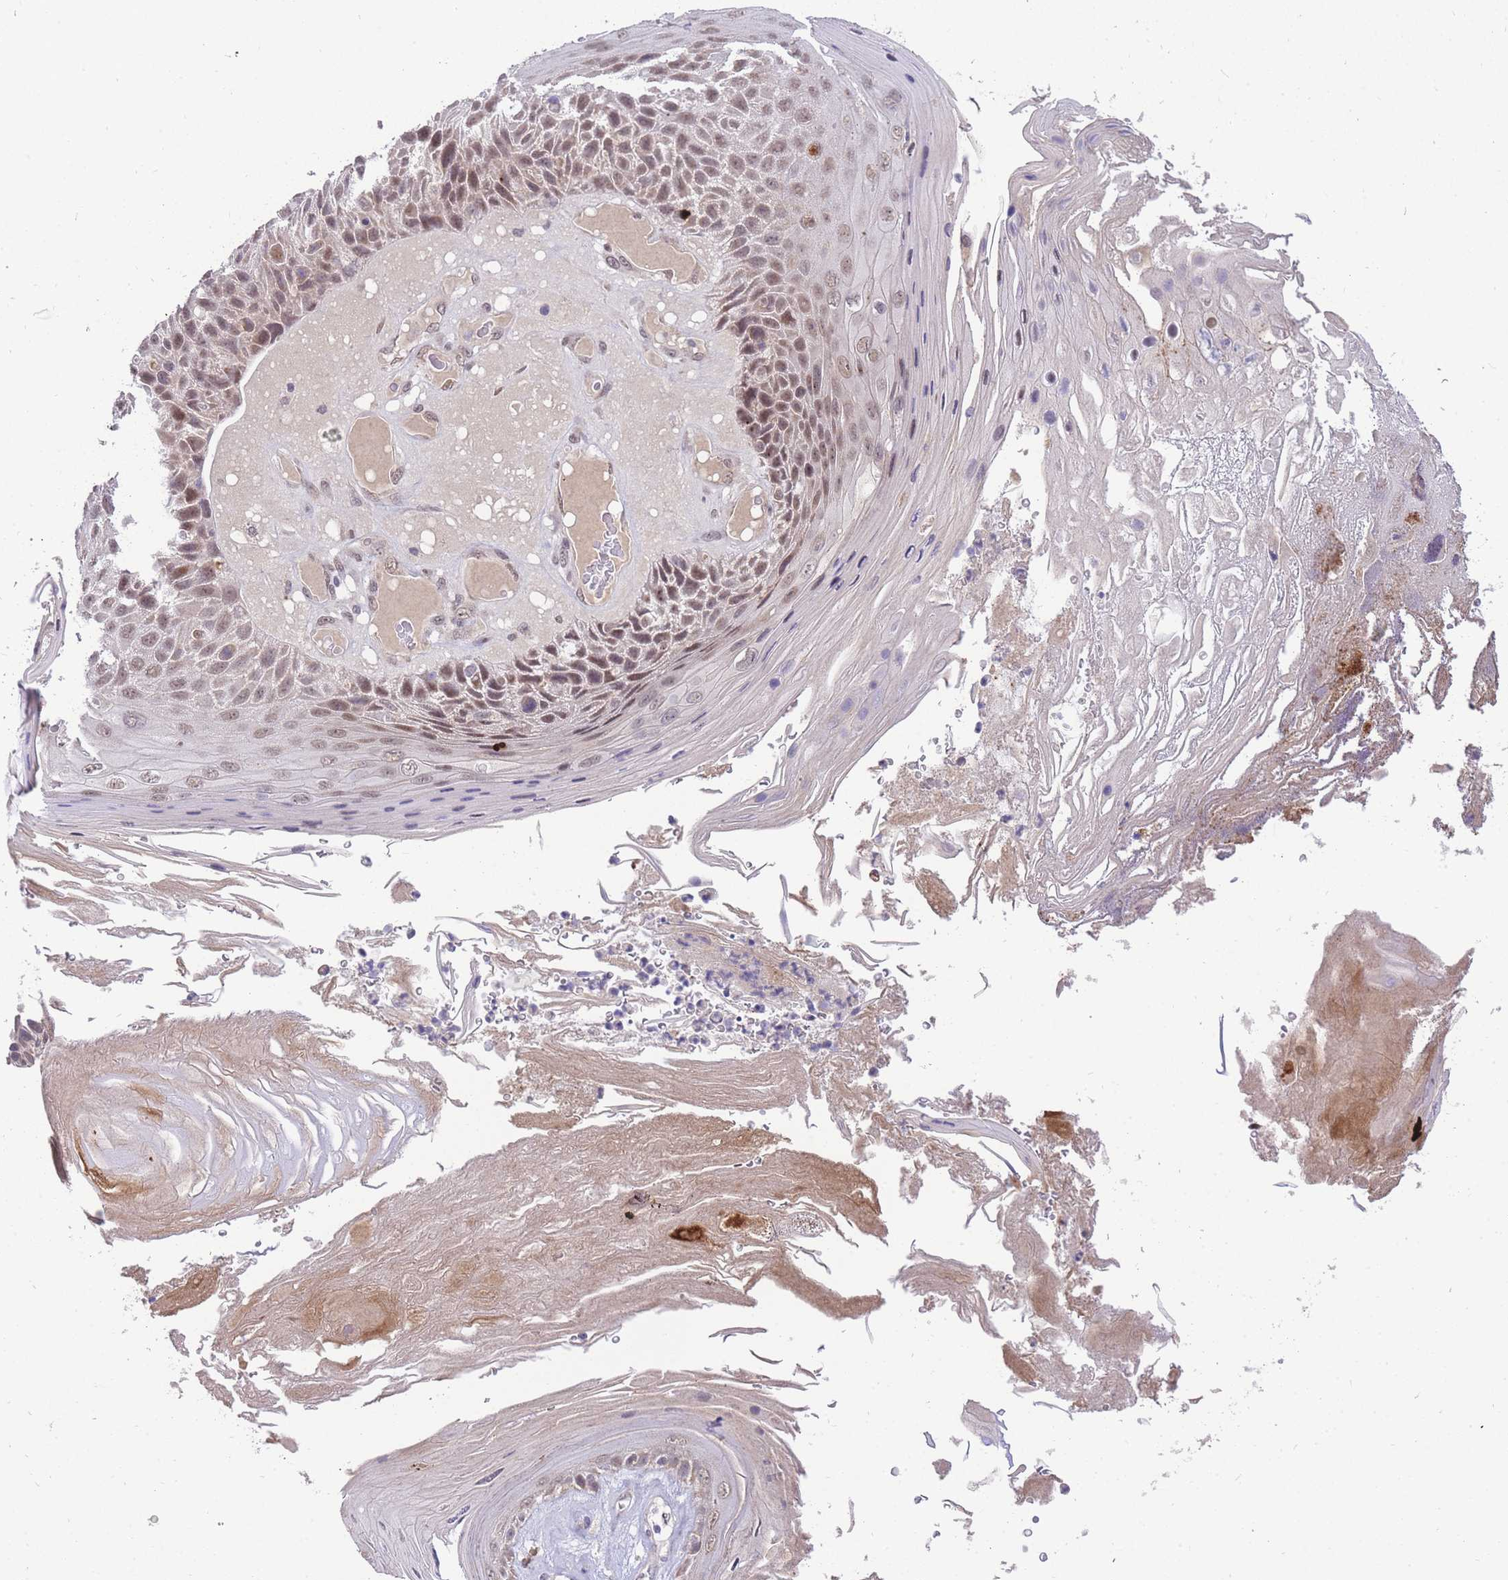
{"staining": {"intensity": "weak", "quantity": "25%-75%", "location": "nuclear"}, "tissue": "skin cancer", "cell_type": "Tumor cells", "image_type": "cancer", "snomed": [{"axis": "morphology", "description": "Squamous cell carcinoma, NOS"}, {"axis": "topography", "description": "Skin"}], "caption": "Immunohistochemistry (IHC) of skin cancer (squamous cell carcinoma) demonstrates low levels of weak nuclear expression in approximately 25%-75% of tumor cells.", "gene": "PUS10", "patient": {"sex": "female", "age": 88}}